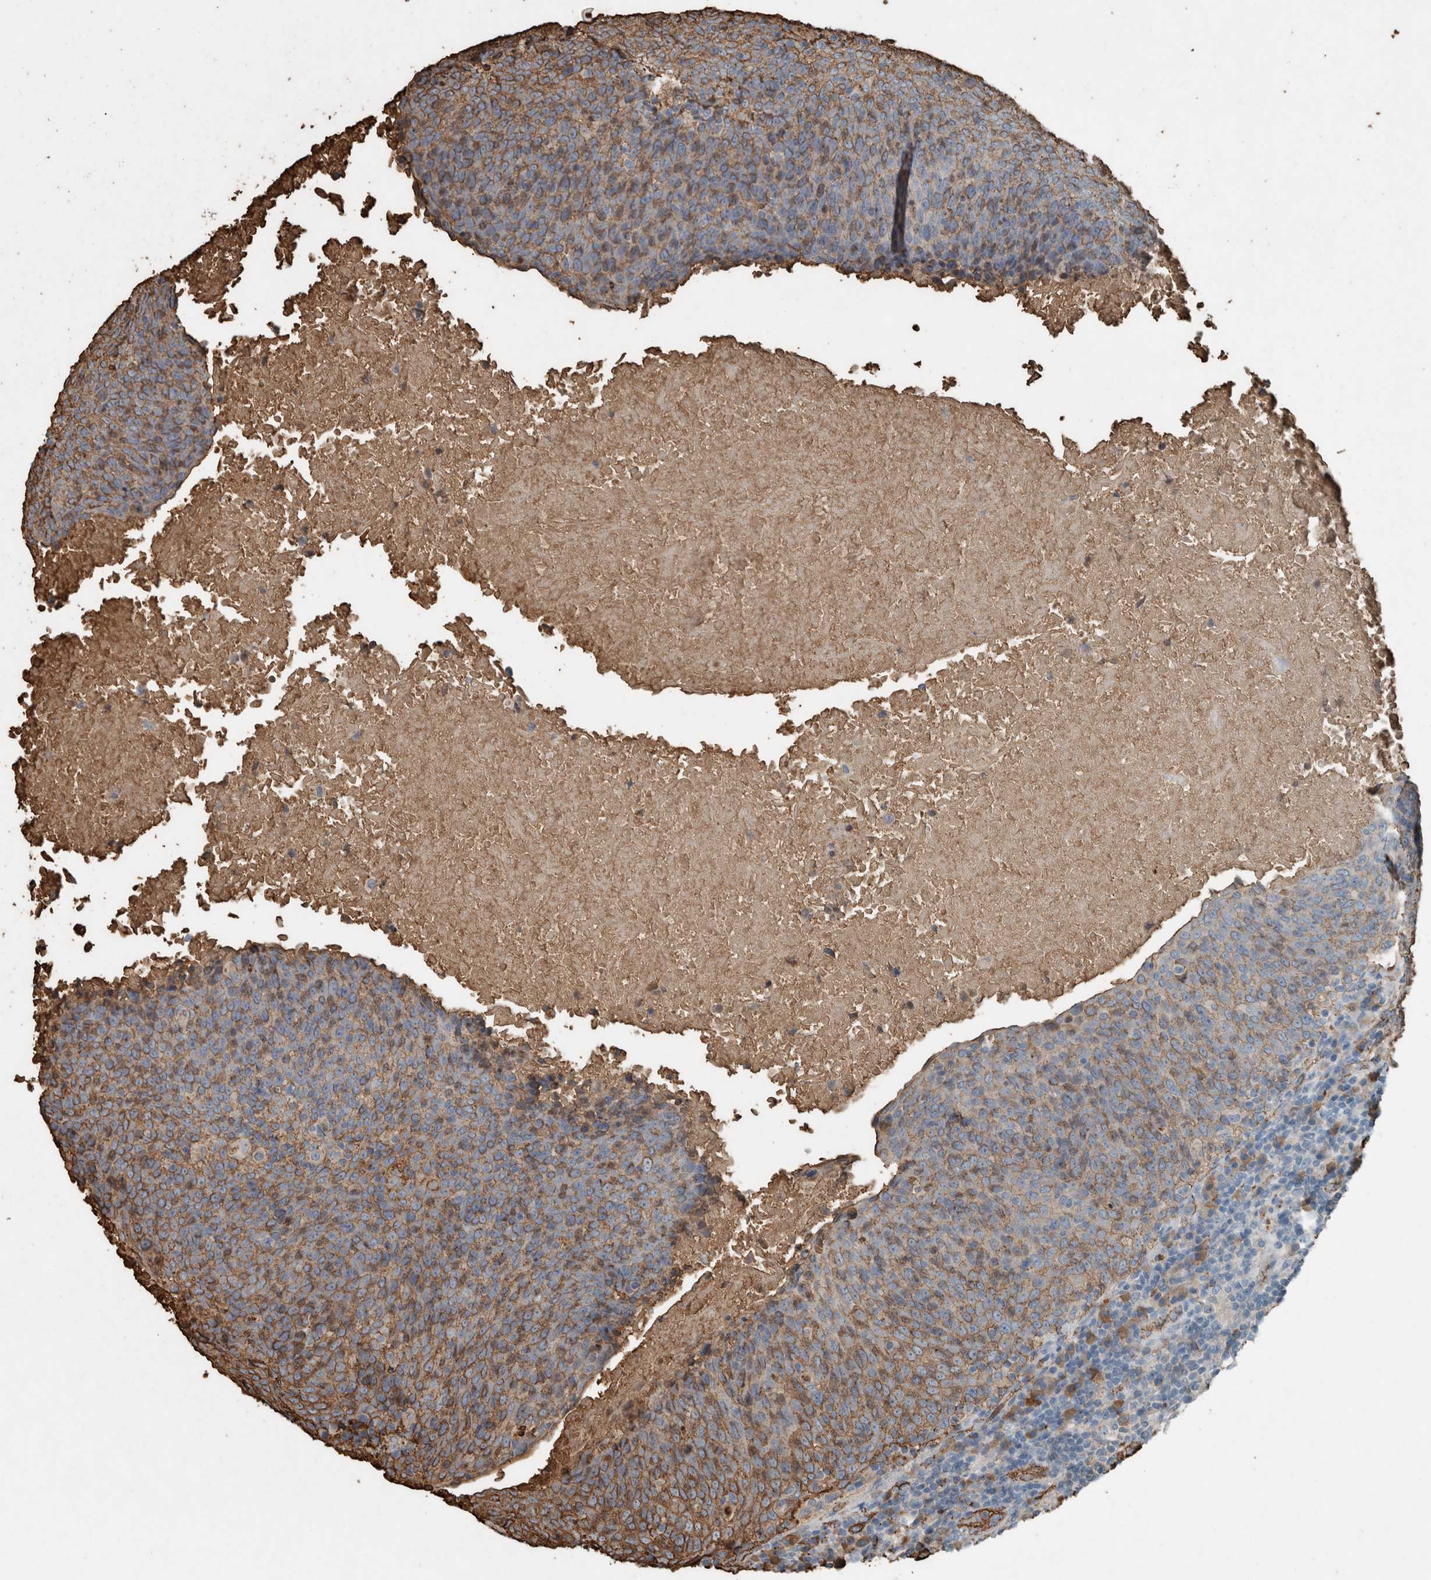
{"staining": {"intensity": "moderate", "quantity": "25%-75%", "location": "cytoplasmic/membranous"}, "tissue": "head and neck cancer", "cell_type": "Tumor cells", "image_type": "cancer", "snomed": [{"axis": "morphology", "description": "Squamous cell carcinoma, NOS"}, {"axis": "morphology", "description": "Squamous cell carcinoma, metastatic, NOS"}, {"axis": "topography", "description": "Lymph node"}, {"axis": "topography", "description": "Head-Neck"}], "caption": "Head and neck cancer stained for a protein (brown) displays moderate cytoplasmic/membranous positive expression in approximately 25%-75% of tumor cells.", "gene": "LBP", "patient": {"sex": "male", "age": 62}}